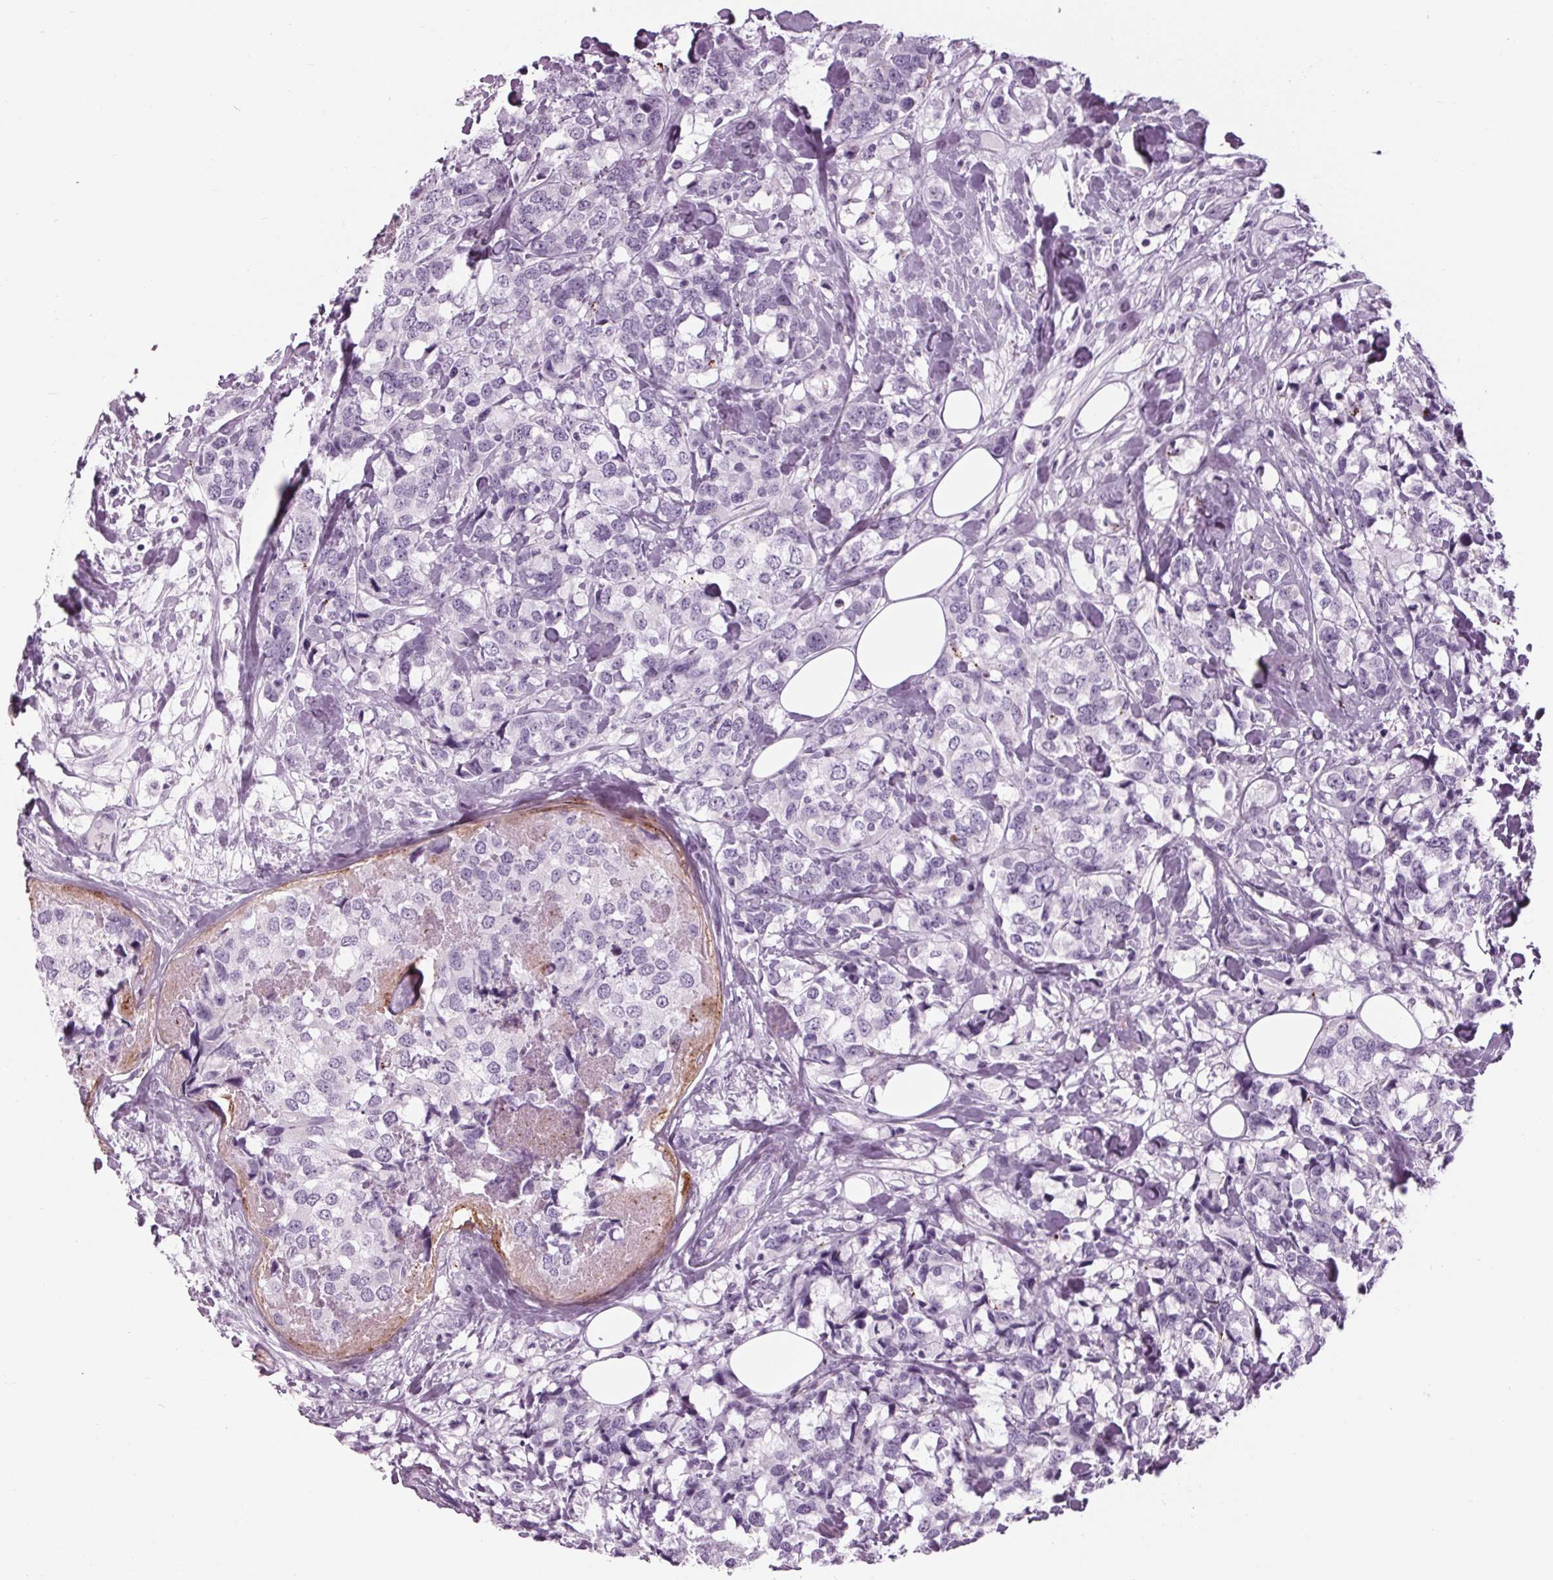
{"staining": {"intensity": "negative", "quantity": "none", "location": "none"}, "tissue": "breast cancer", "cell_type": "Tumor cells", "image_type": "cancer", "snomed": [{"axis": "morphology", "description": "Lobular carcinoma"}, {"axis": "topography", "description": "Breast"}], "caption": "Tumor cells are negative for protein expression in human lobular carcinoma (breast).", "gene": "CYP3A43", "patient": {"sex": "female", "age": 59}}